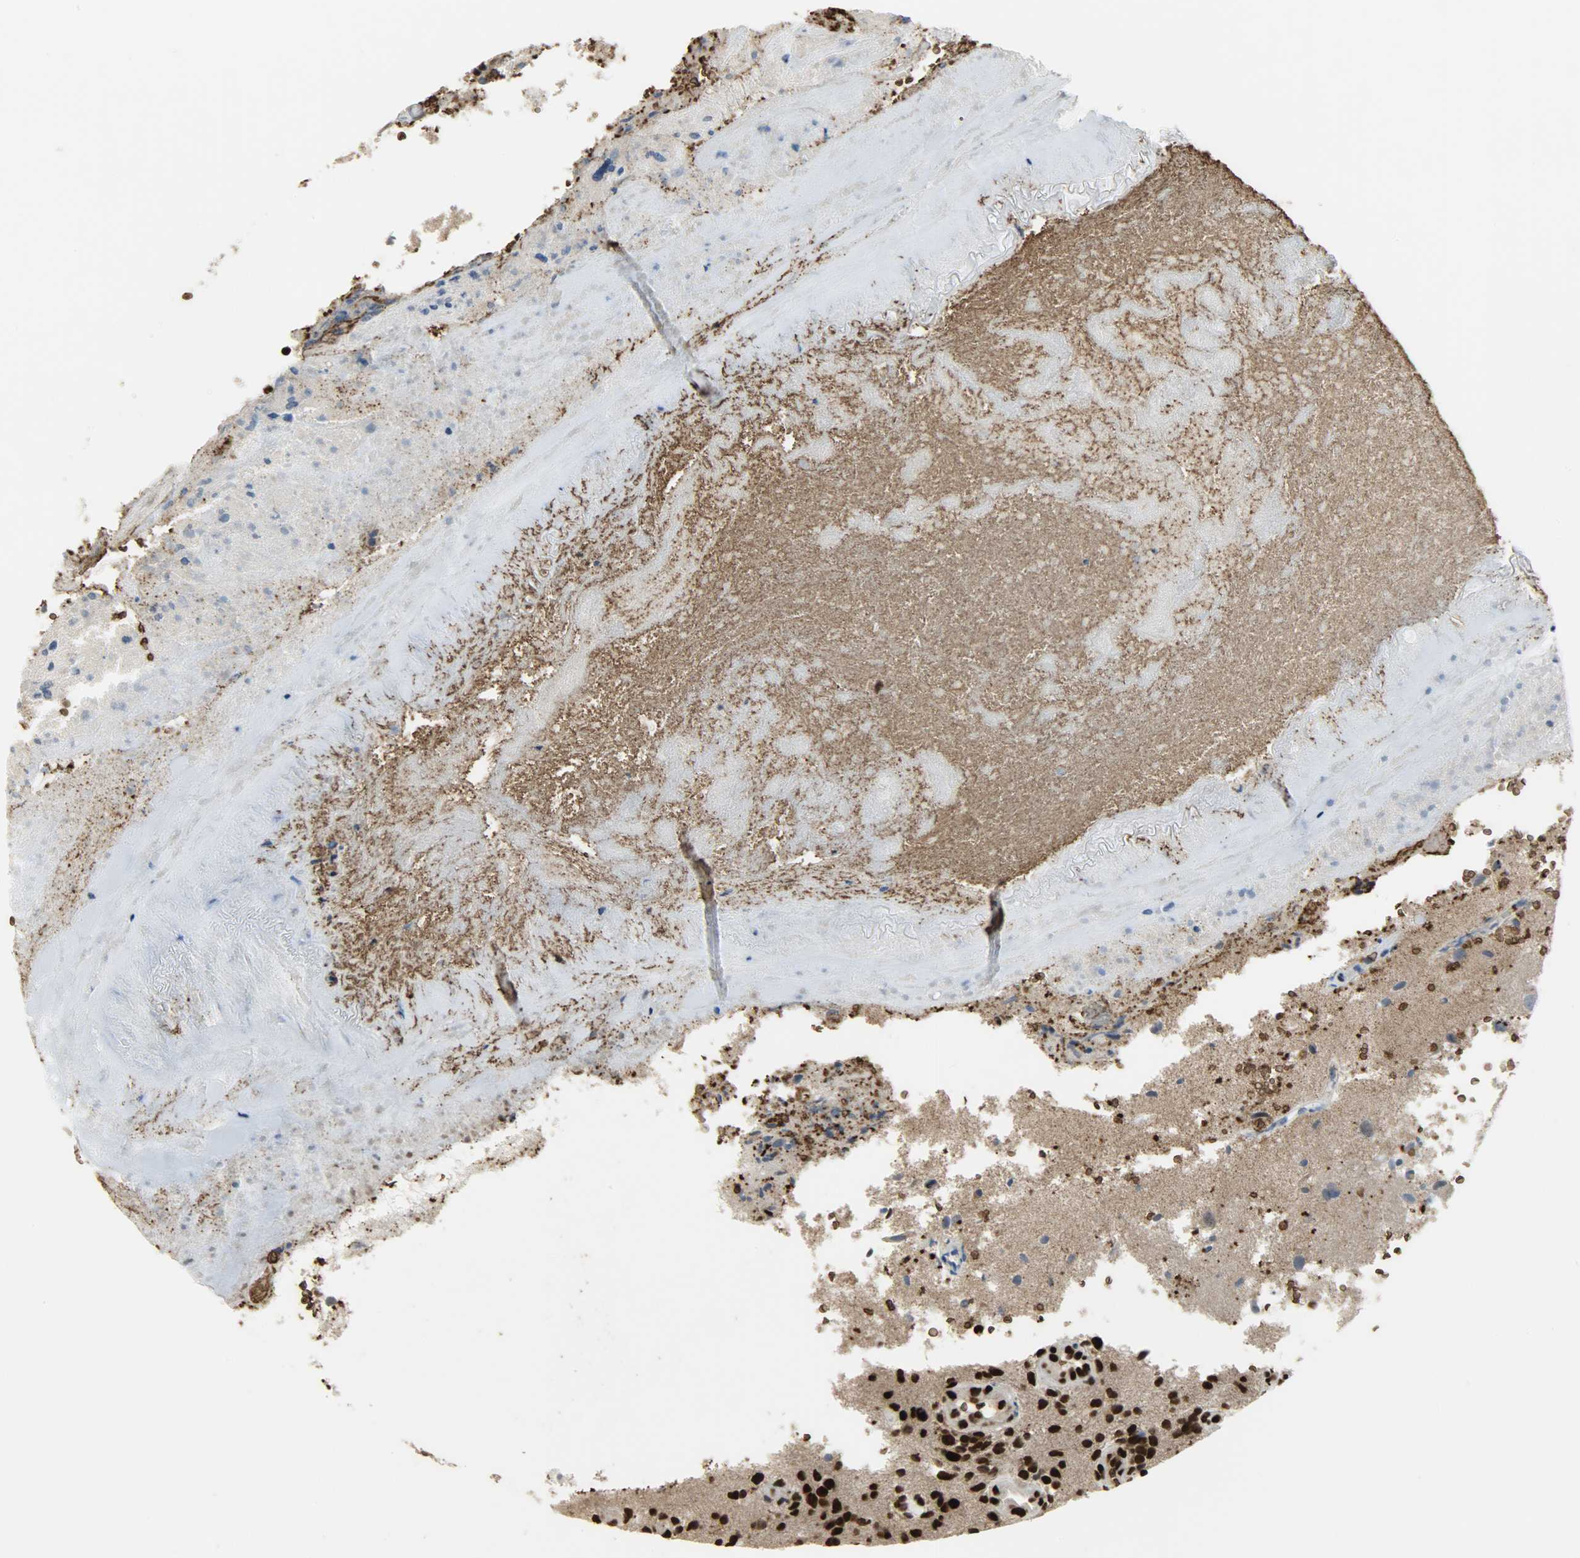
{"staining": {"intensity": "strong", "quantity": ">75%", "location": "cytoplasmic/membranous,nuclear"}, "tissue": "glioma", "cell_type": "Tumor cells", "image_type": "cancer", "snomed": [{"axis": "morphology", "description": "Normal tissue, NOS"}, {"axis": "morphology", "description": "Glioma, malignant, High grade"}, {"axis": "topography", "description": "Cerebral cortex"}], "caption": "The image demonstrates staining of glioma, revealing strong cytoplasmic/membranous and nuclear protein positivity (brown color) within tumor cells.", "gene": "SNAI1", "patient": {"sex": "male", "age": 75}}